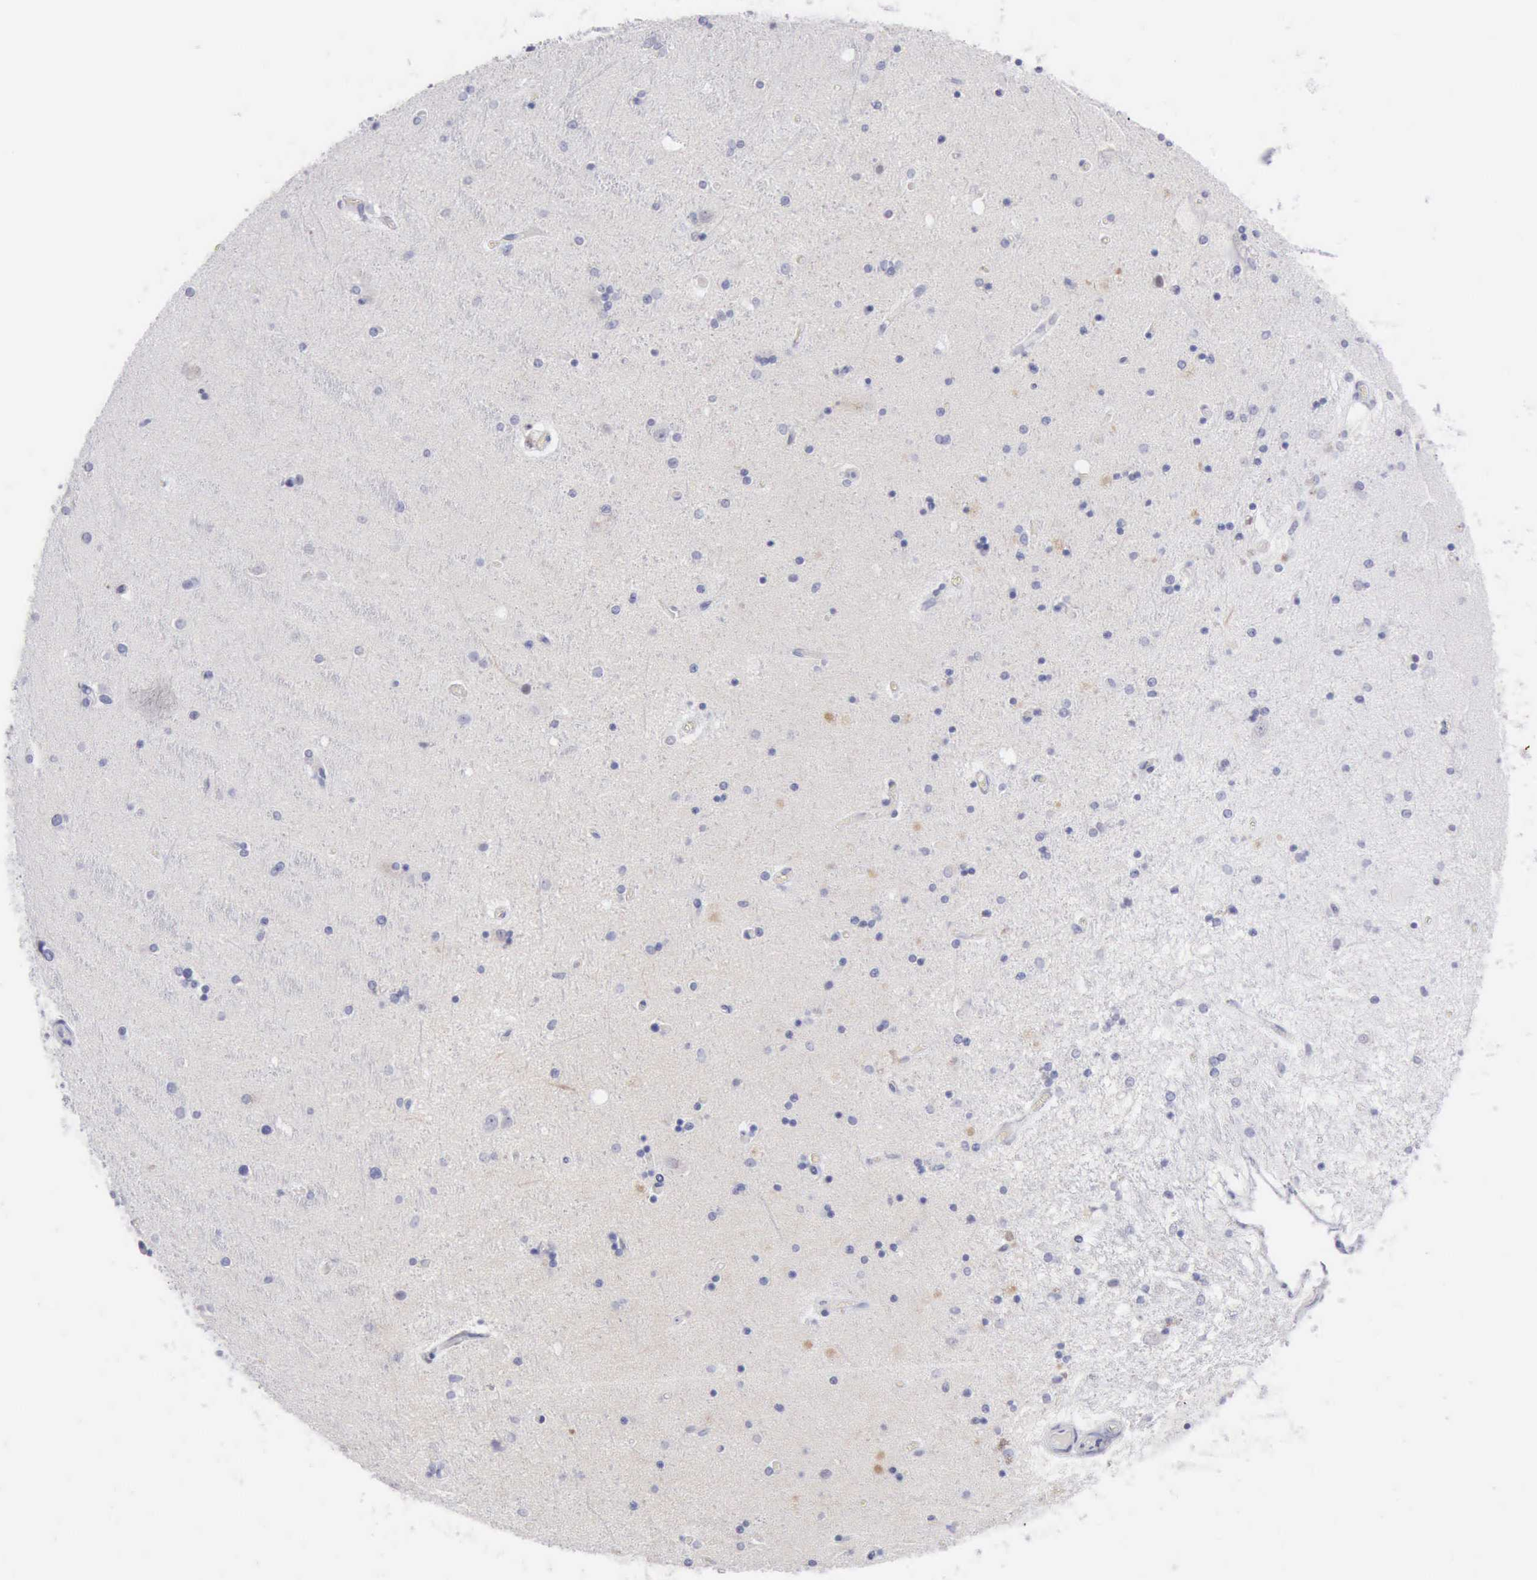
{"staining": {"intensity": "negative", "quantity": "none", "location": "none"}, "tissue": "hippocampus", "cell_type": "Glial cells", "image_type": "normal", "snomed": [{"axis": "morphology", "description": "Normal tissue, NOS"}, {"axis": "topography", "description": "Hippocampus"}], "caption": "Immunohistochemical staining of benign human hippocampus exhibits no significant expression in glial cells.", "gene": "ANGEL1", "patient": {"sex": "female", "age": 54}}